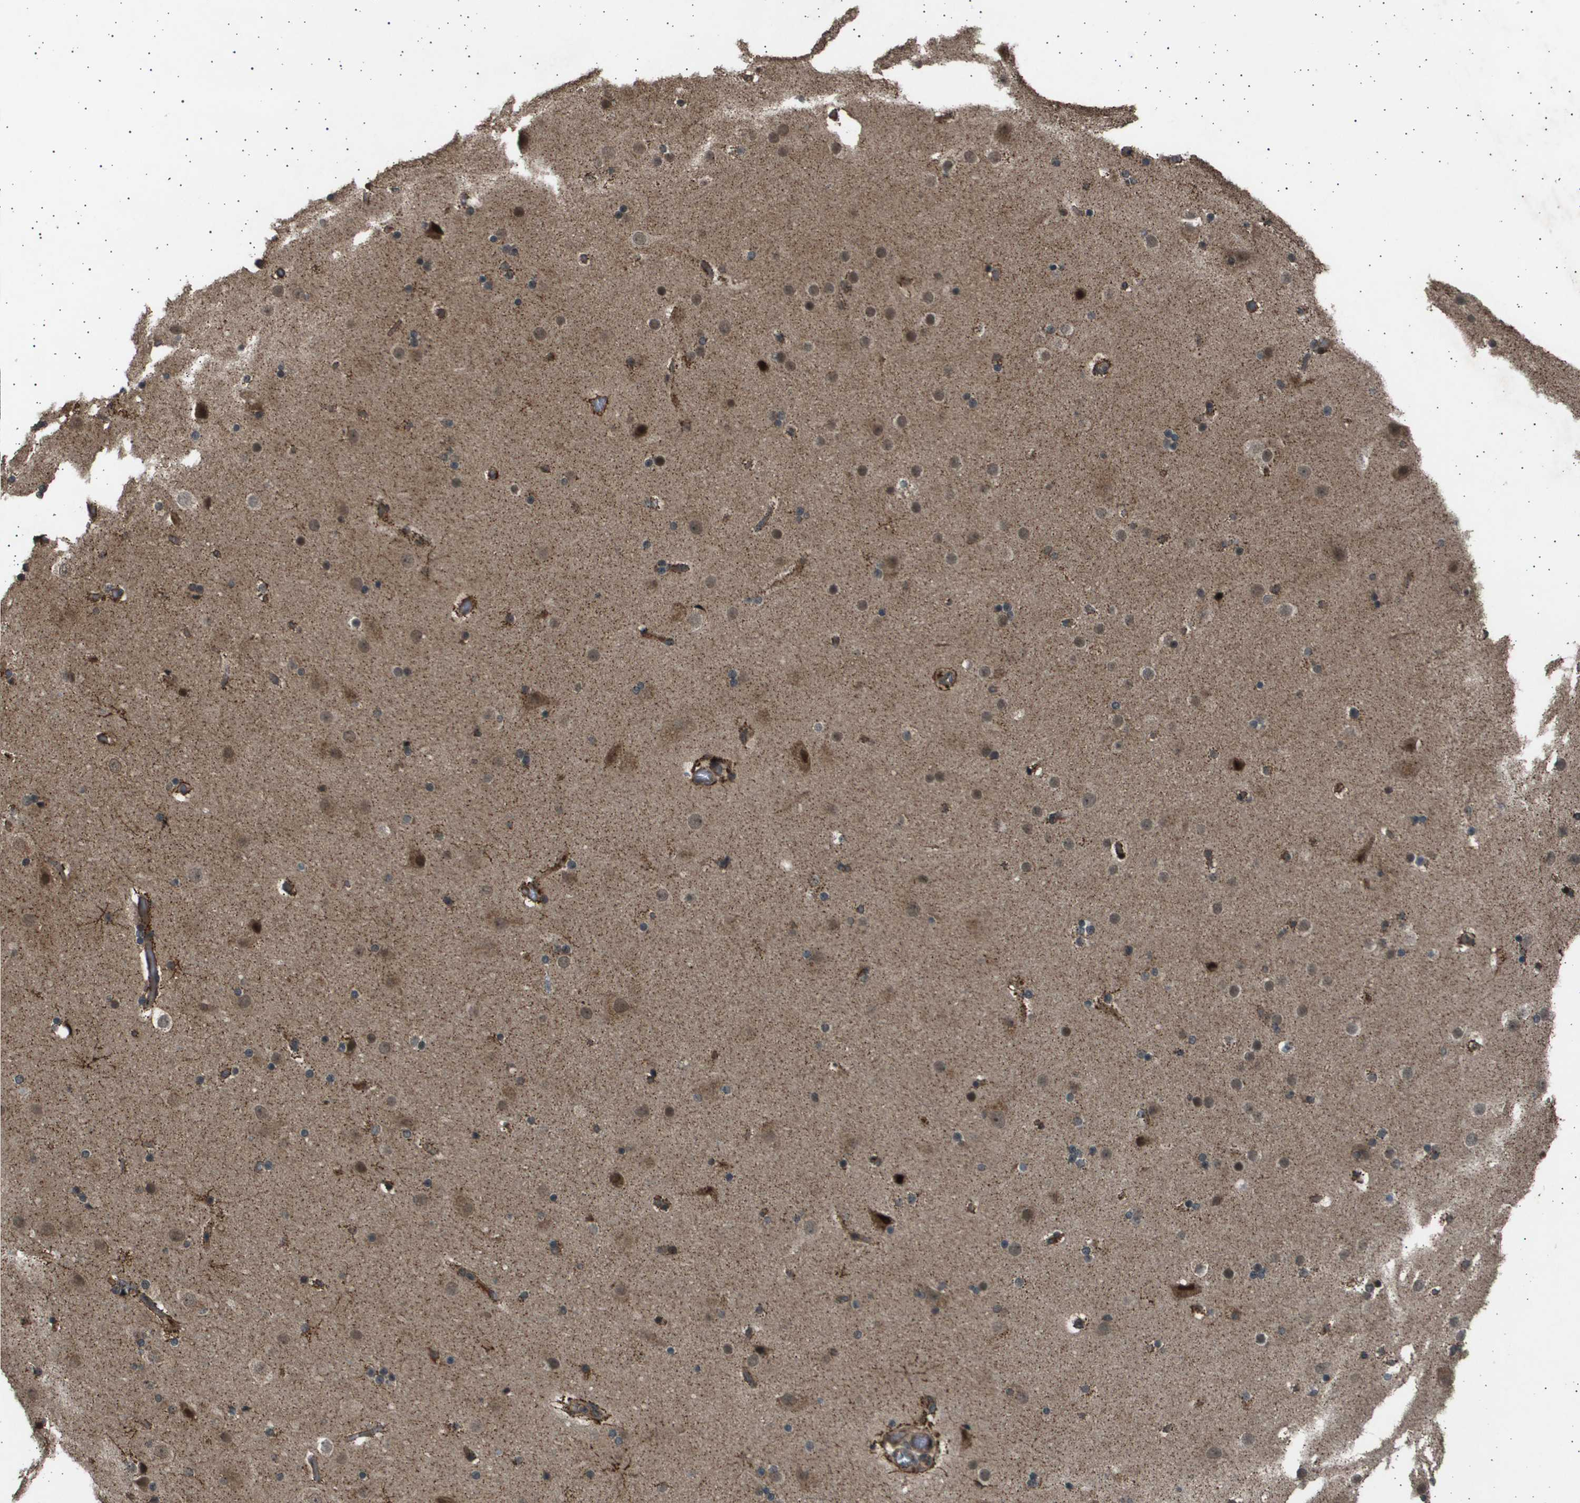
{"staining": {"intensity": "weak", "quantity": ">75%", "location": "cytoplasmic/membranous"}, "tissue": "cerebral cortex", "cell_type": "Endothelial cells", "image_type": "normal", "snomed": [{"axis": "morphology", "description": "Normal tissue, NOS"}, {"axis": "topography", "description": "Cerebral cortex"}], "caption": "A brown stain shows weak cytoplasmic/membranous expression of a protein in endothelial cells of benign cerebral cortex. (Brightfield microscopy of DAB IHC at high magnification).", "gene": "TNRC6A", "patient": {"sex": "male", "age": 57}}